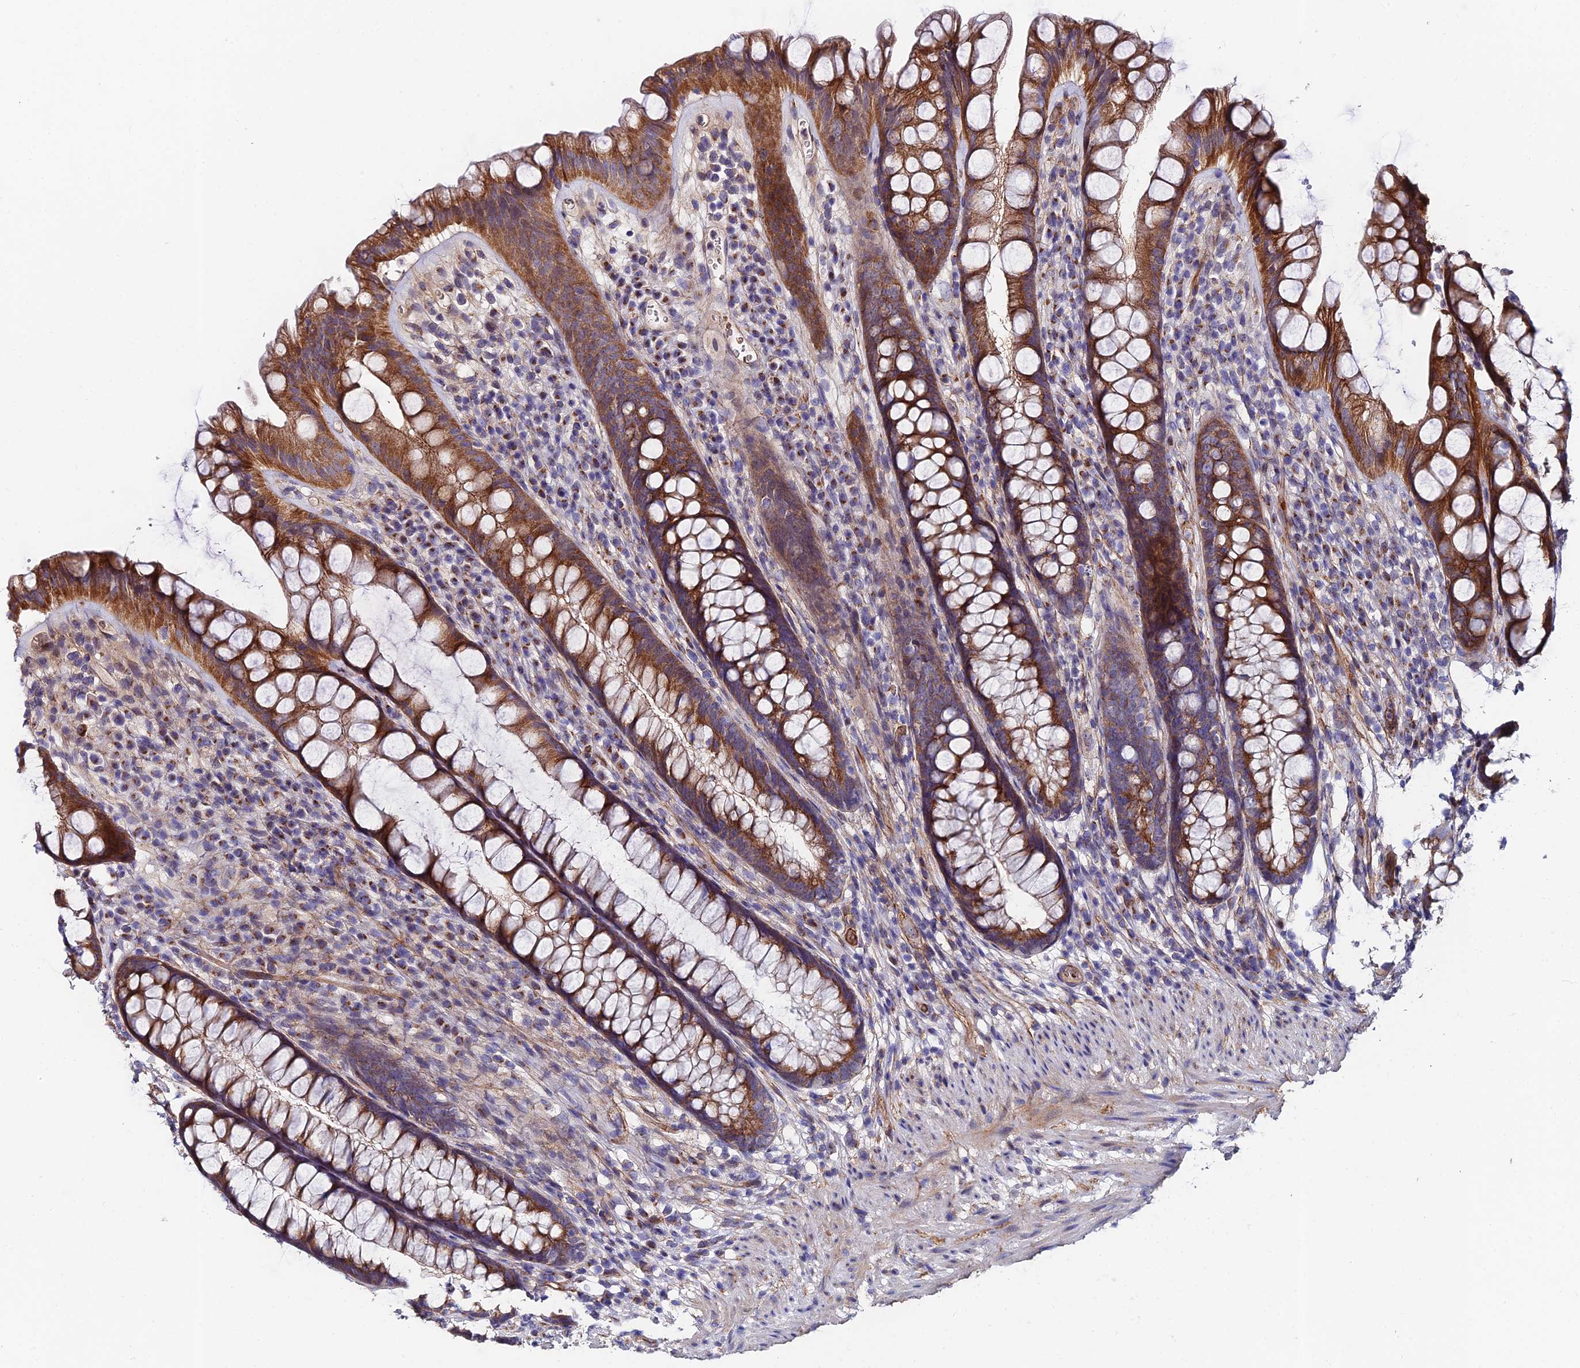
{"staining": {"intensity": "moderate", "quantity": ">75%", "location": "cytoplasmic/membranous"}, "tissue": "rectum", "cell_type": "Glandular cells", "image_type": "normal", "snomed": [{"axis": "morphology", "description": "Normal tissue, NOS"}, {"axis": "topography", "description": "Rectum"}], "caption": "An image of rectum stained for a protein reveals moderate cytoplasmic/membranous brown staining in glandular cells.", "gene": "ADGRF3", "patient": {"sex": "male", "age": 74}}